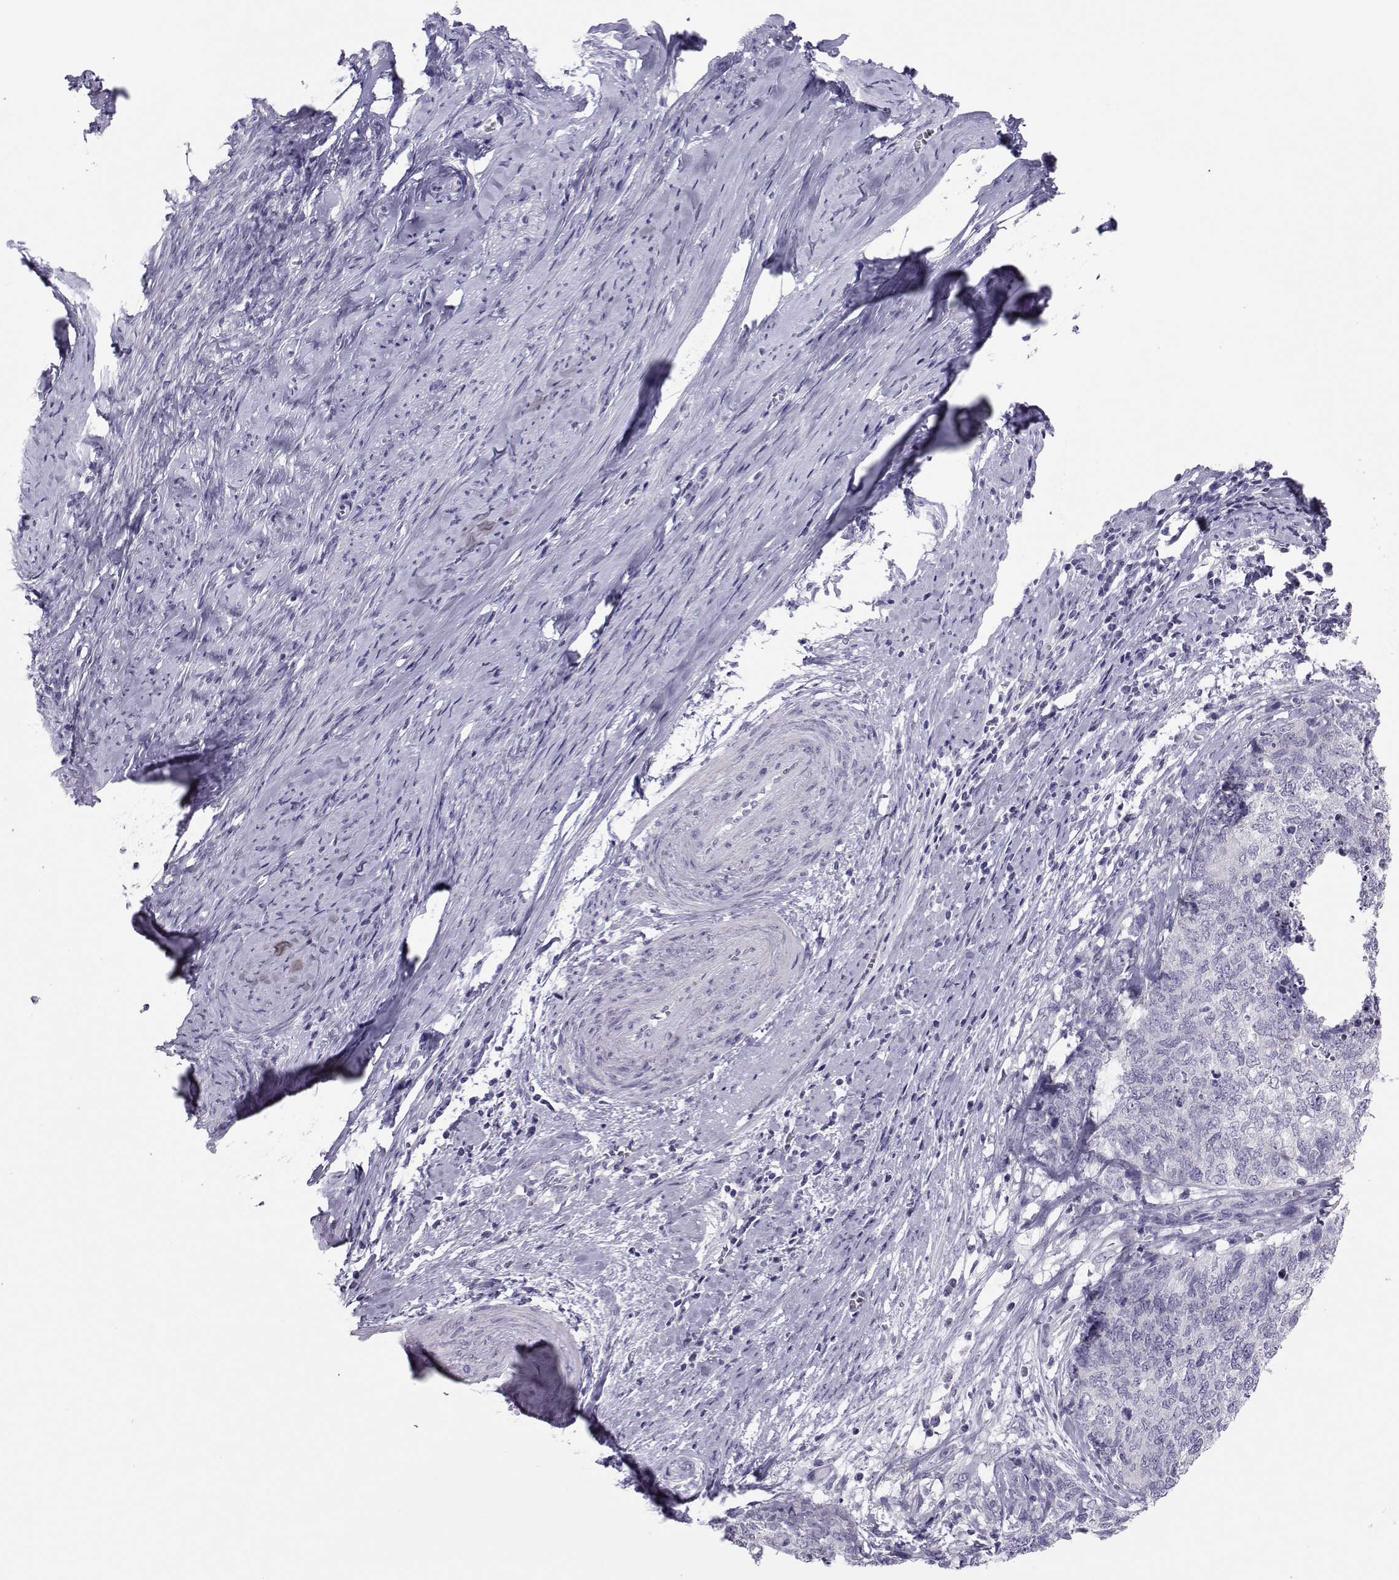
{"staining": {"intensity": "negative", "quantity": "none", "location": "none"}, "tissue": "cervical cancer", "cell_type": "Tumor cells", "image_type": "cancer", "snomed": [{"axis": "morphology", "description": "Squamous cell carcinoma, NOS"}, {"axis": "topography", "description": "Cervix"}], "caption": "IHC of human cervical cancer shows no staining in tumor cells.", "gene": "TRPM7", "patient": {"sex": "female", "age": 63}}